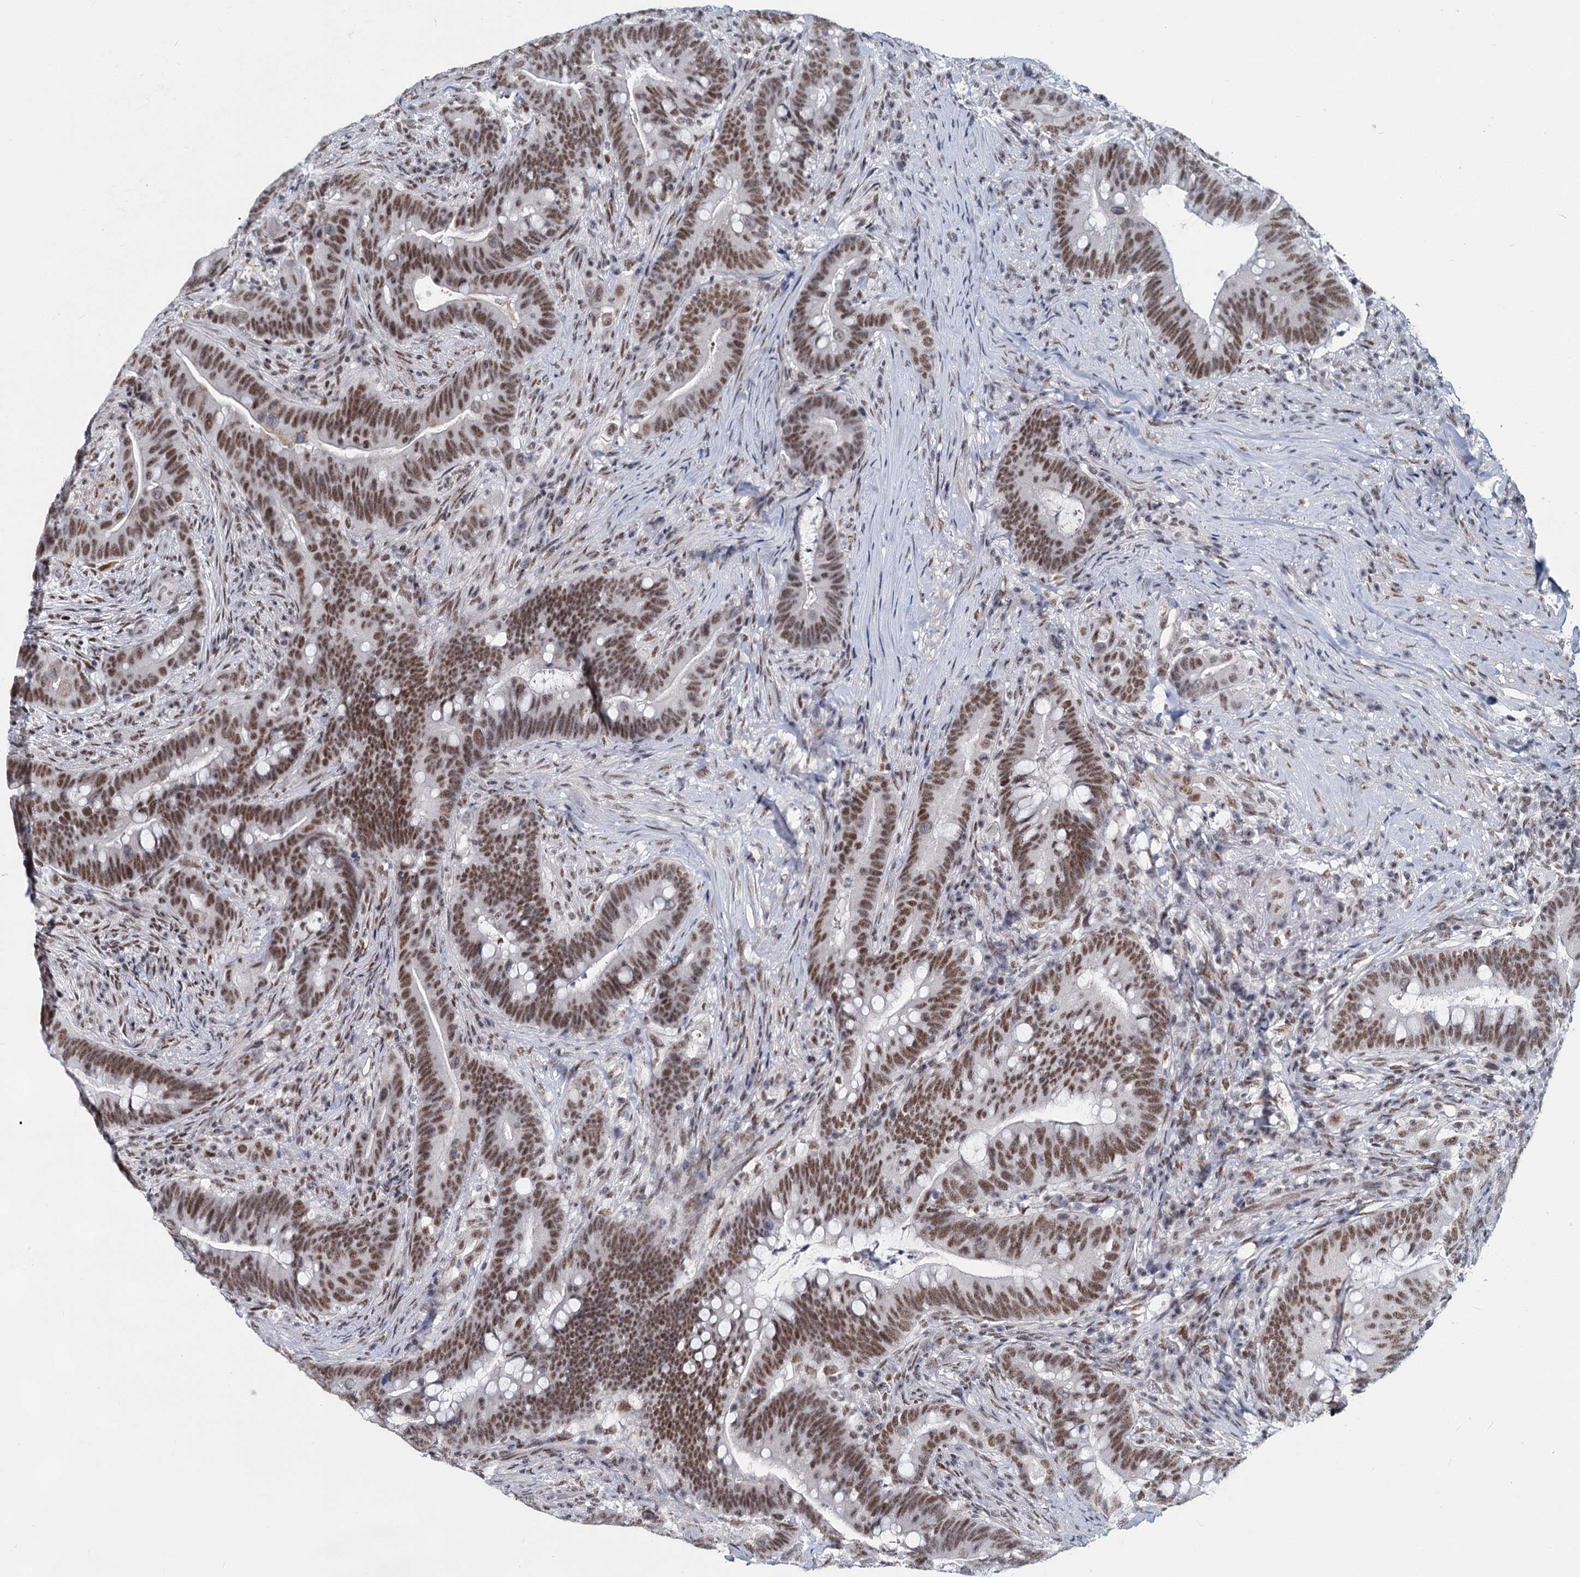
{"staining": {"intensity": "moderate", "quantity": ">75%", "location": "nuclear"}, "tissue": "colorectal cancer", "cell_type": "Tumor cells", "image_type": "cancer", "snomed": [{"axis": "morphology", "description": "Adenocarcinoma, NOS"}, {"axis": "topography", "description": "Colon"}], "caption": "Colorectal adenocarcinoma stained with immunohistochemistry demonstrates moderate nuclear positivity in about >75% of tumor cells. The staining was performed using DAB (3,3'-diaminobenzidine) to visualize the protein expression in brown, while the nuclei were stained in blue with hematoxylin (Magnification: 20x).", "gene": "METTL14", "patient": {"sex": "female", "age": 66}}